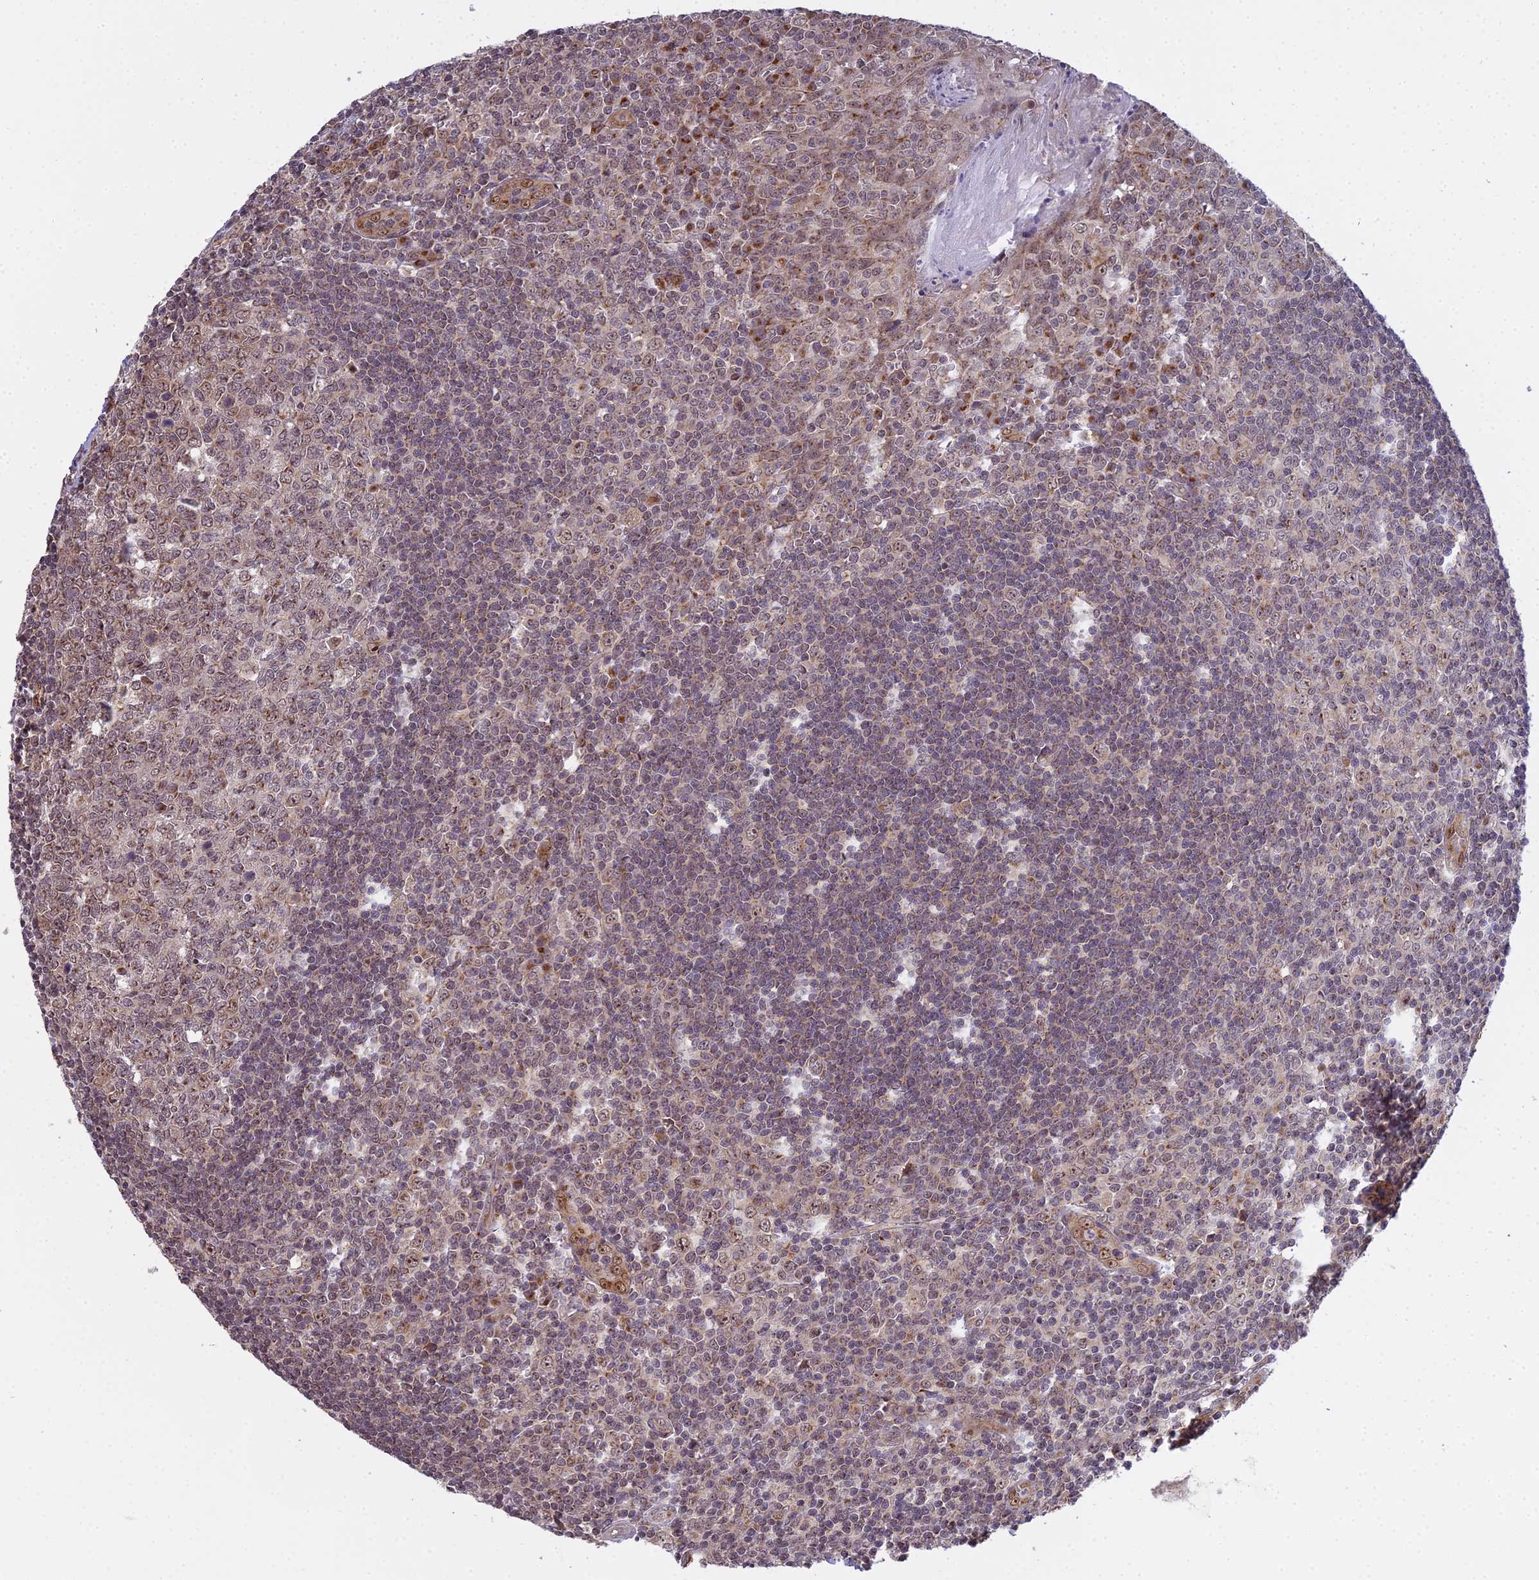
{"staining": {"intensity": "moderate", "quantity": "25%-75%", "location": "nuclear"}, "tissue": "tonsil", "cell_type": "Germinal center cells", "image_type": "normal", "snomed": [{"axis": "morphology", "description": "Normal tissue, NOS"}, {"axis": "topography", "description": "Tonsil"}], "caption": "IHC of normal human tonsil demonstrates medium levels of moderate nuclear expression in approximately 25%-75% of germinal center cells.", "gene": "MEOX1", "patient": {"sex": "male", "age": 27}}